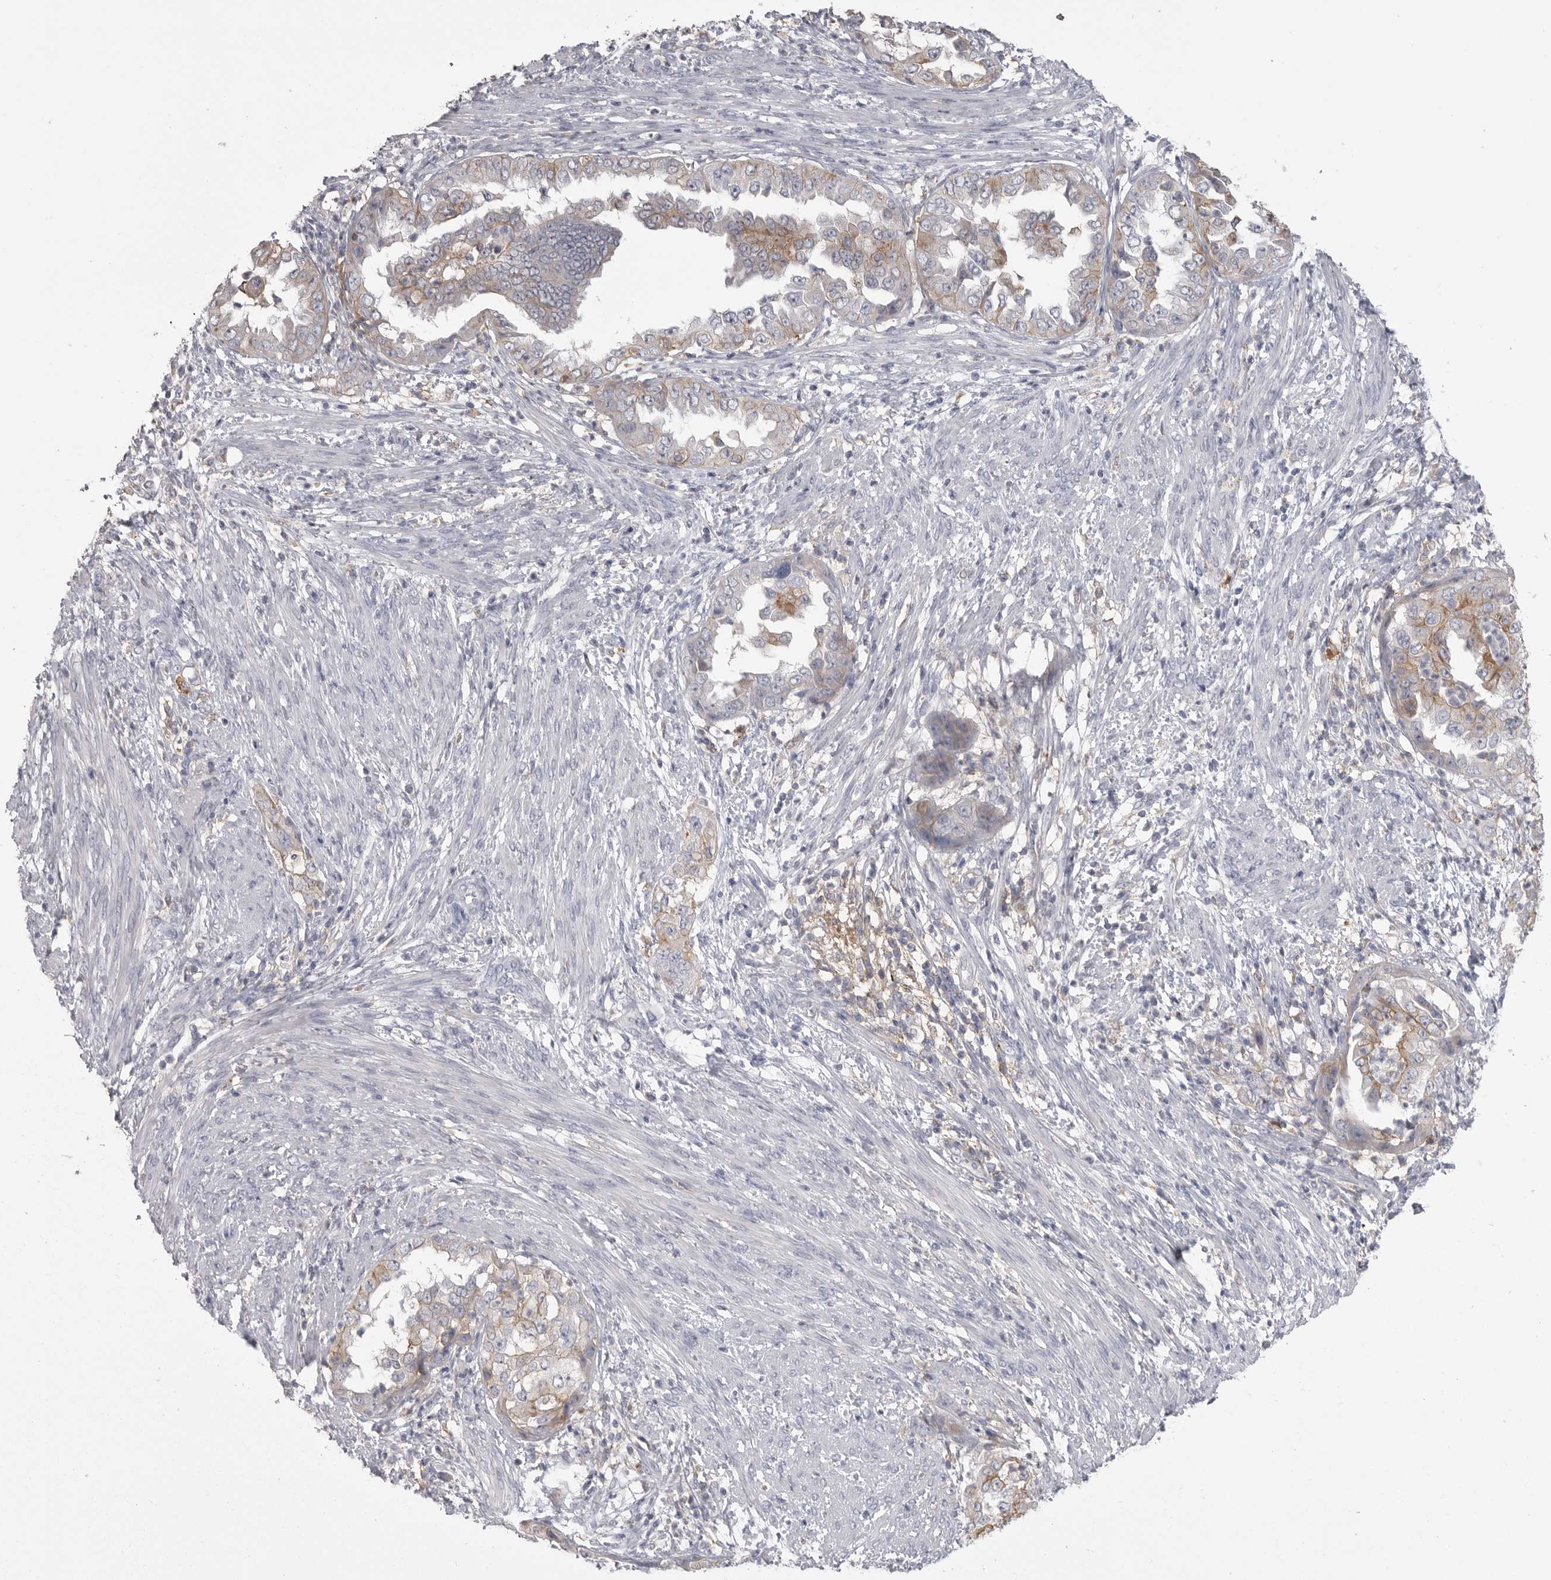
{"staining": {"intensity": "moderate", "quantity": "<25%", "location": "cytoplasmic/membranous"}, "tissue": "endometrial cancer", "cell_type": "Tumor cells", "image_type": "cancer", "snomed": [{"axis": "morphology", "description": "Adenocarcinoma, NOS"}, {"axis": "topography", "description": "Endometrium"}], "caption": "Moderate cytoplasmic/membranous protein expression is seen in about <25% of tumor cells in endometrial adenocarcinoma. The staining was performed using DAB to visualize the protein expression in brown, while the nuclei were stained in blue with hematoxylin (Magnification: 20x).", "gene": "CMTM6", "patient": {"sex": "female", "age": 85}}